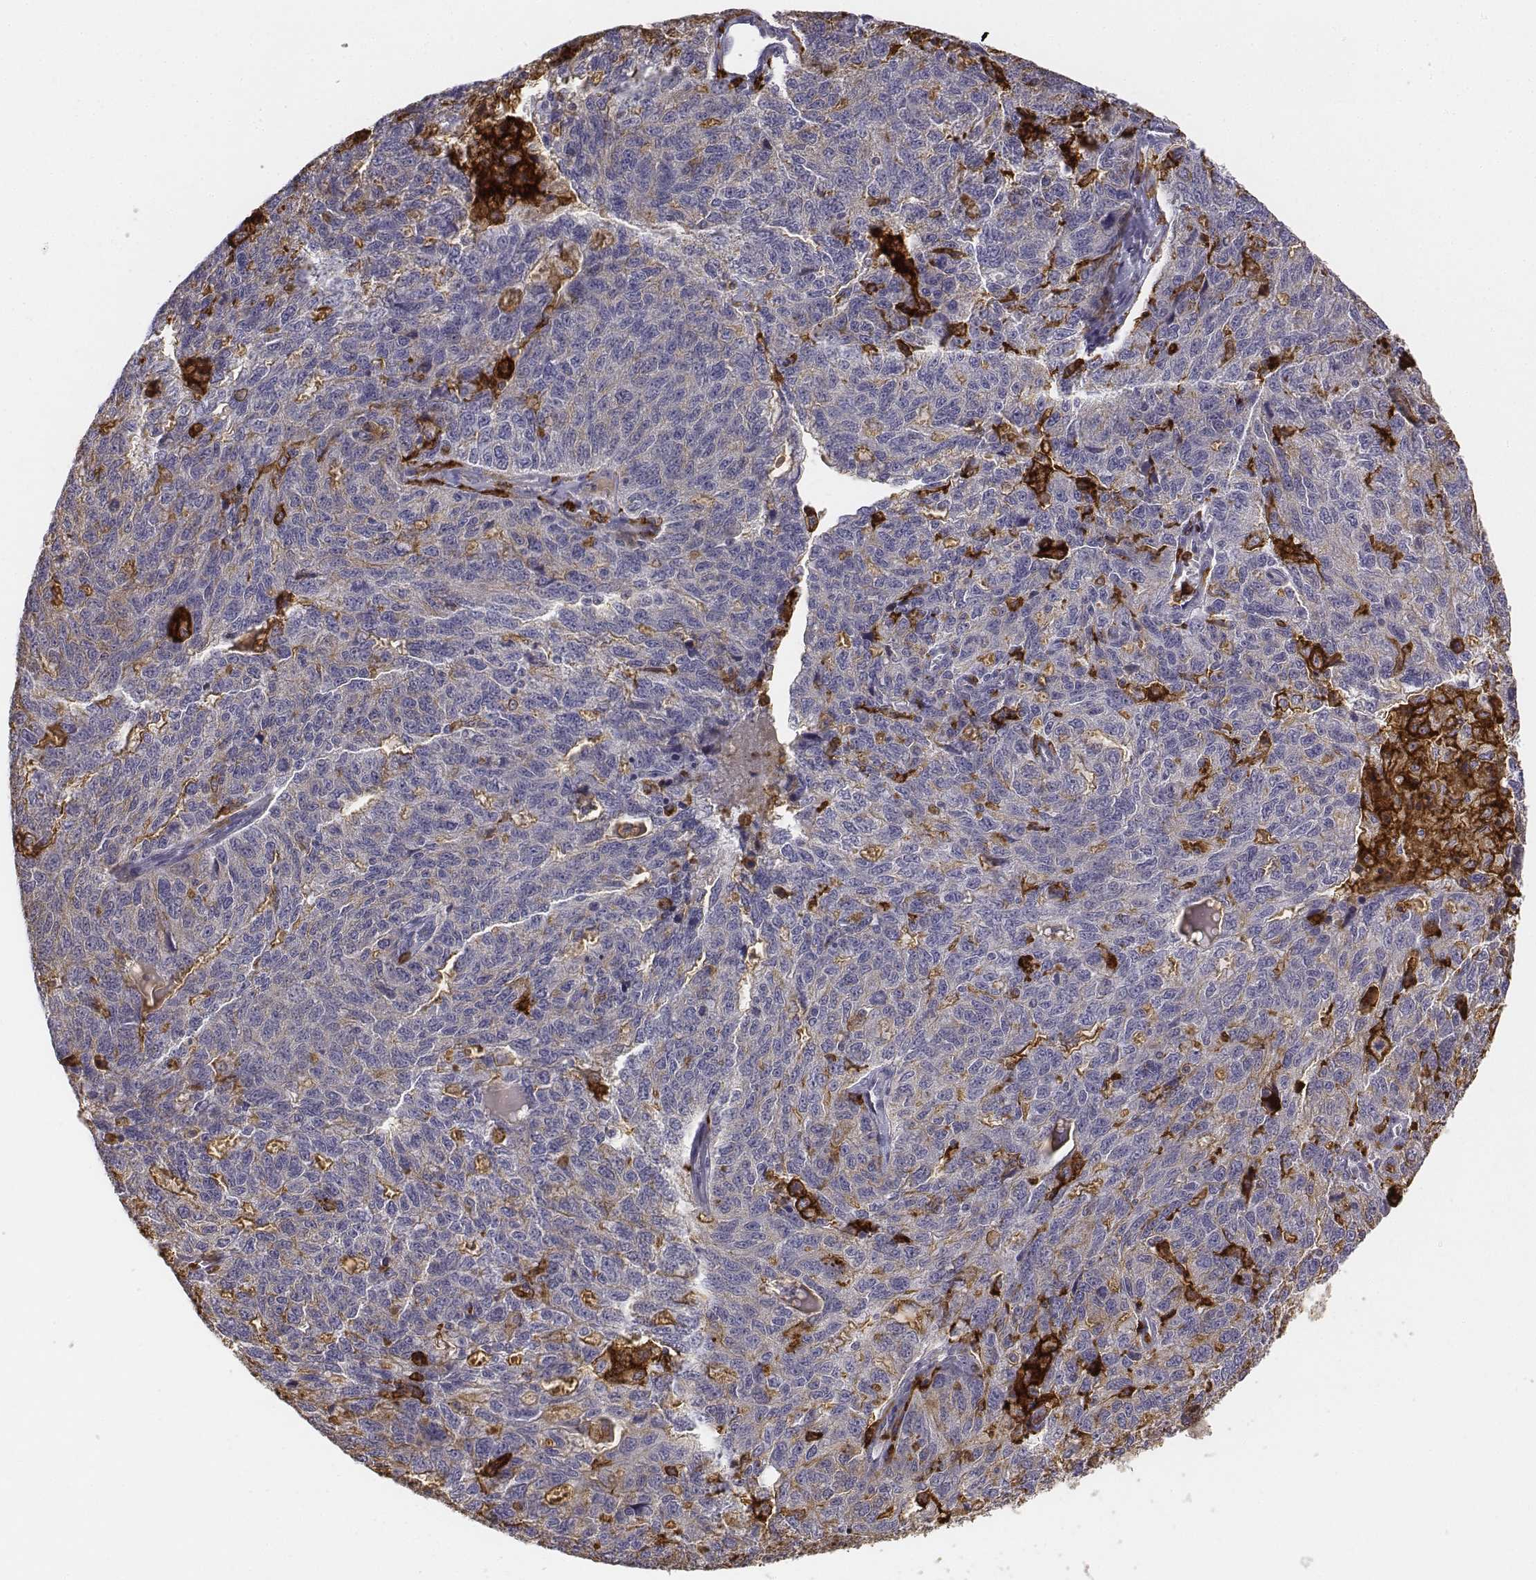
{"staining": {"intensity": "negative", "quantity": "none", "location": "none"}, "tissue": "ovarian cancer", "cell_type": "Tumor cells", "image_type": "cancer", "snomed": [{"axis": "morphology", "description": "Cystadenocarcinoma, serous, NOS"}, {"axis": "topography", "description": "Ovary"}], "caption": "This is an immunohistochemistry histopathology image of human serous cystadenocarcinoma (ovarian). There is no expression in tumor cells.", "gene": "CD14", "patient": {"sex": "female", "age": 71}}